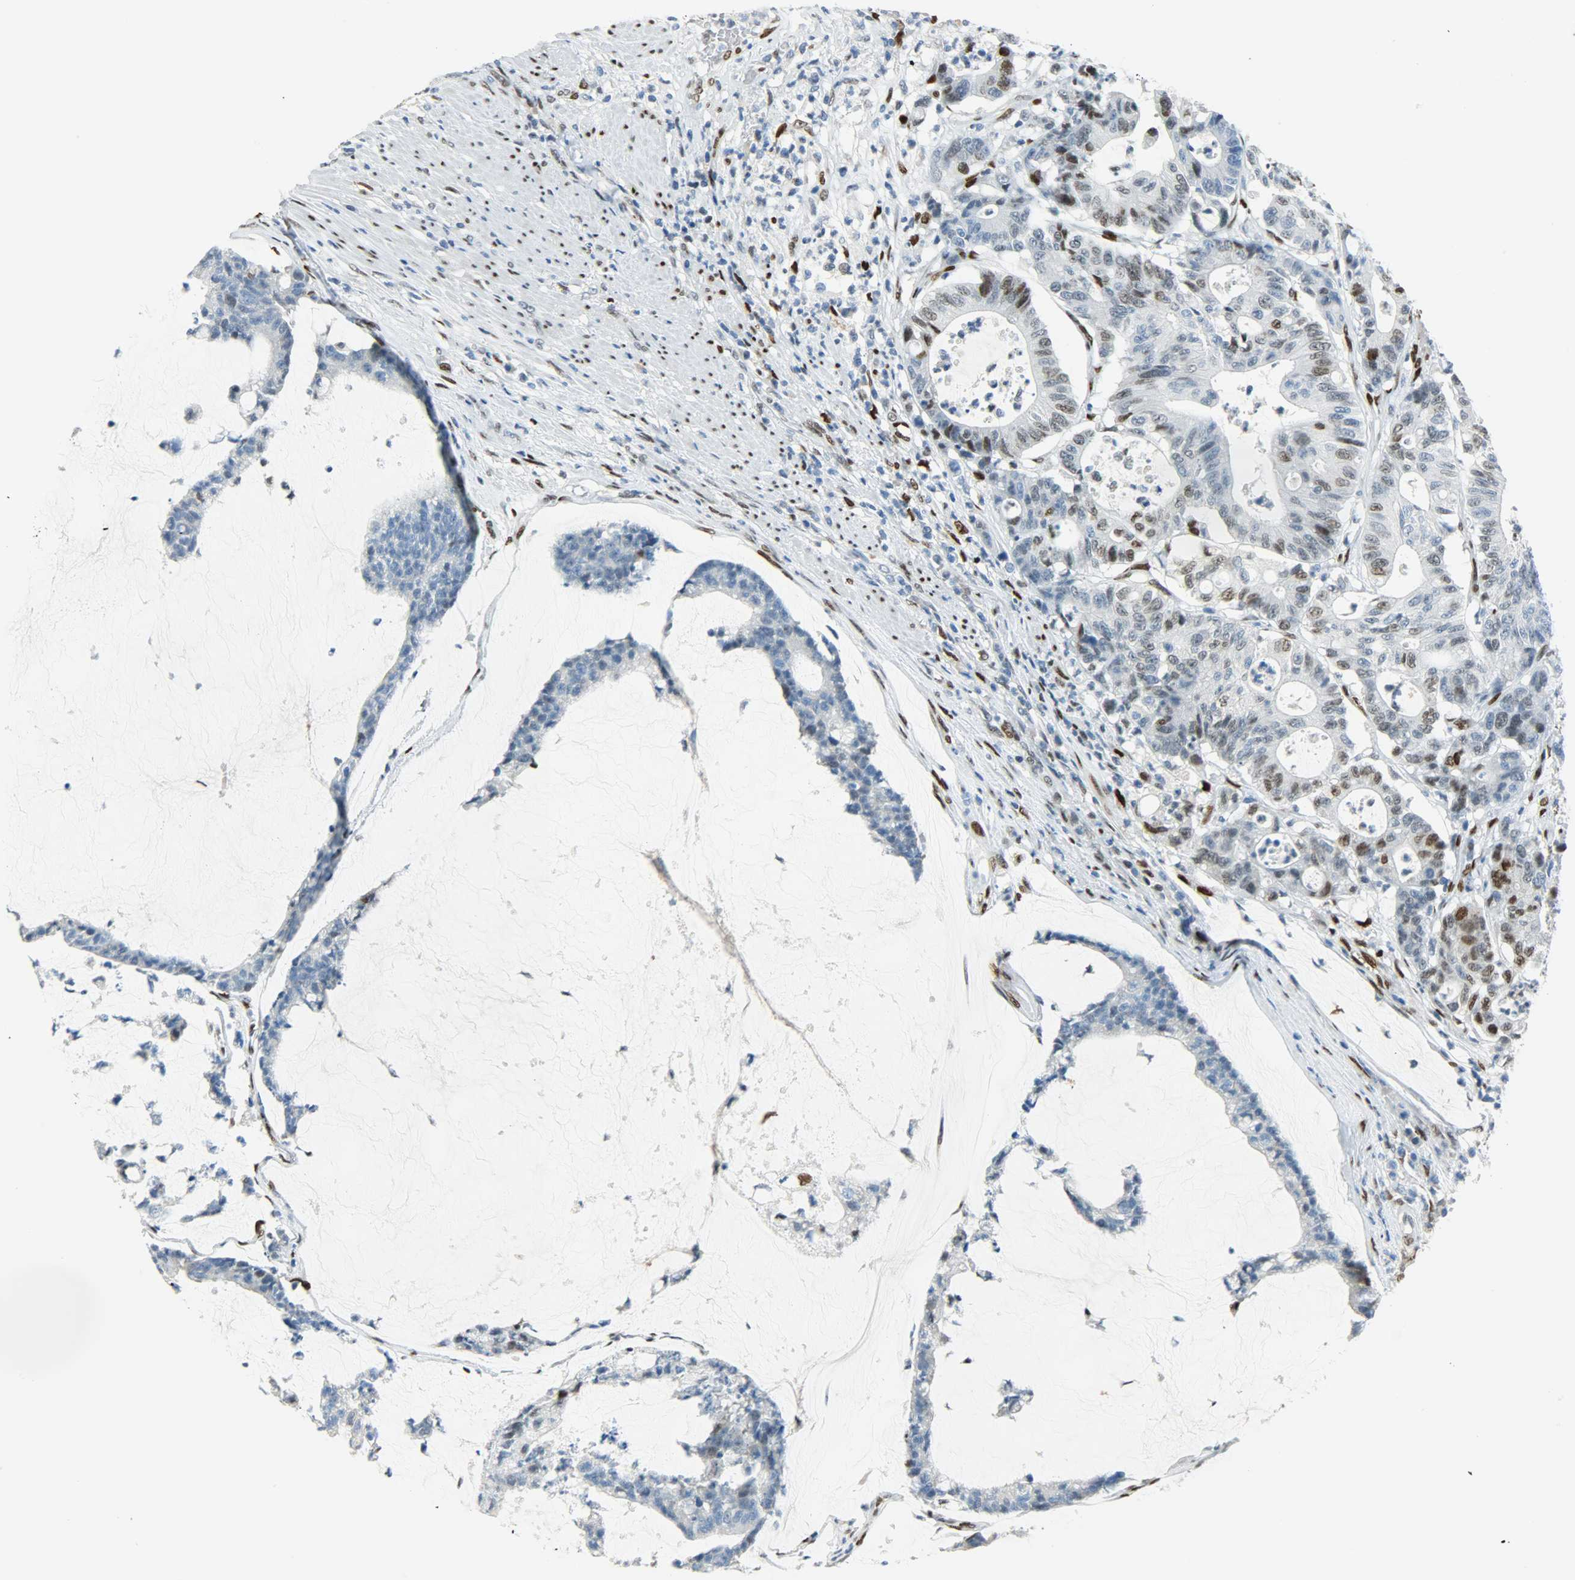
{"staining": {"intensity": "weak", "quantity": "<25%", "location": "nuclear"}, "tissue": "colorectal cancer", "cell_type": "Tumor cells", "image_type": "cancer", "snomed": [{"axis": "morphology", "description": "Adenocarcinoma, NOS"}, {"axis": "topography", "description": "Colon"}], "caption": "Immunohistochemistry (IHC) histopathology image of human colorectal cancer (adenocarcinoma) stained for a protein (brown), which displays no staining in tumor cells.", "gene": "JUNB", "patient": {"sex": "female", "age": 84}}